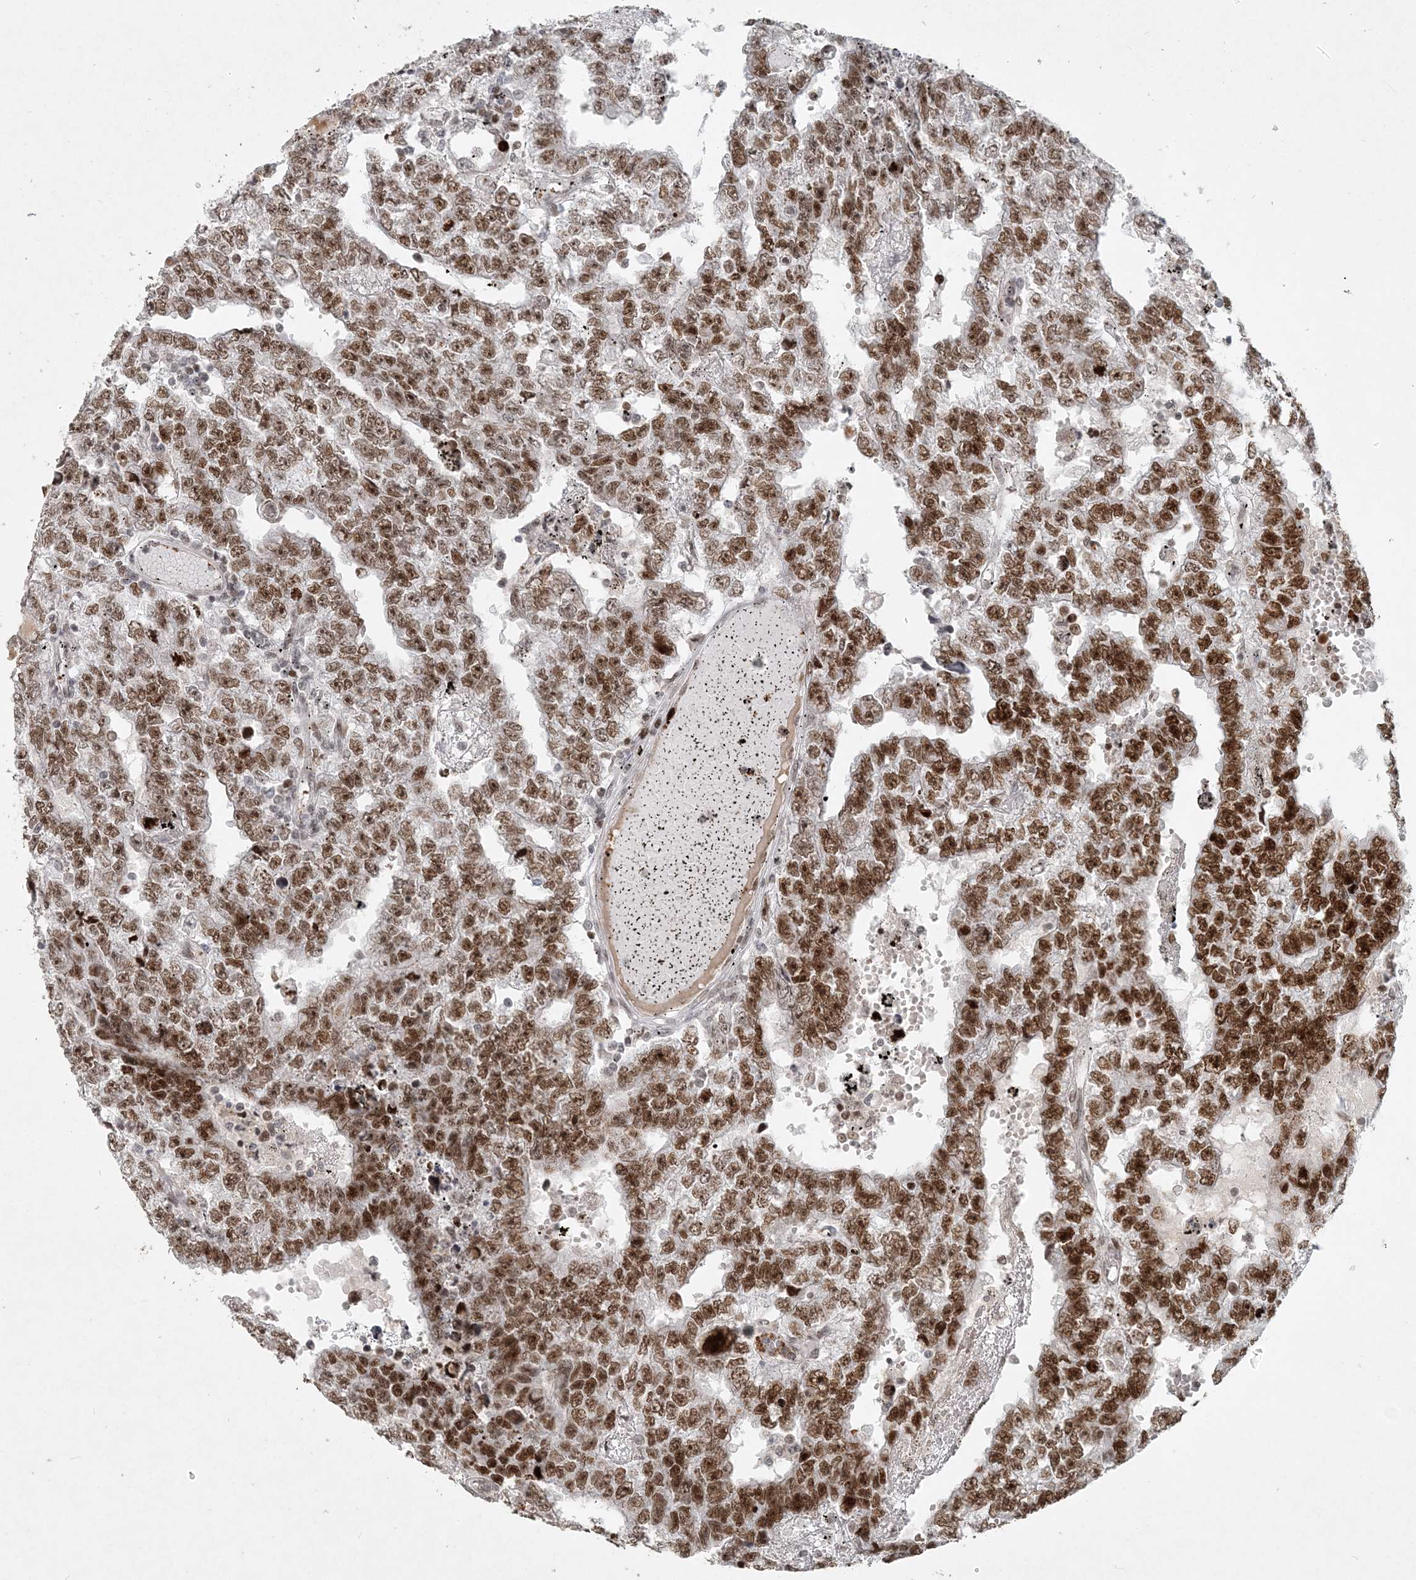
{"staining": {"intensity": "strong", "quantity": ">75%", "location": "nuclear"}, "tissue": "testis cancer", "cell_type": "Tumor cells", "image_type": "cancer", "snomed": [{"axis": "morphology", "description": "Carcinoma, Embryonal, NOS"}, {"axis": "topography", "description": "Testis"}], "caption": "Protein staining by IHC demonstrates strong nuclear expression in about >75% of tumor cells in embryonal carcinoma (testis).", "gene": "BAZ1B", "patient": {"sex": "male", "age": 25}}